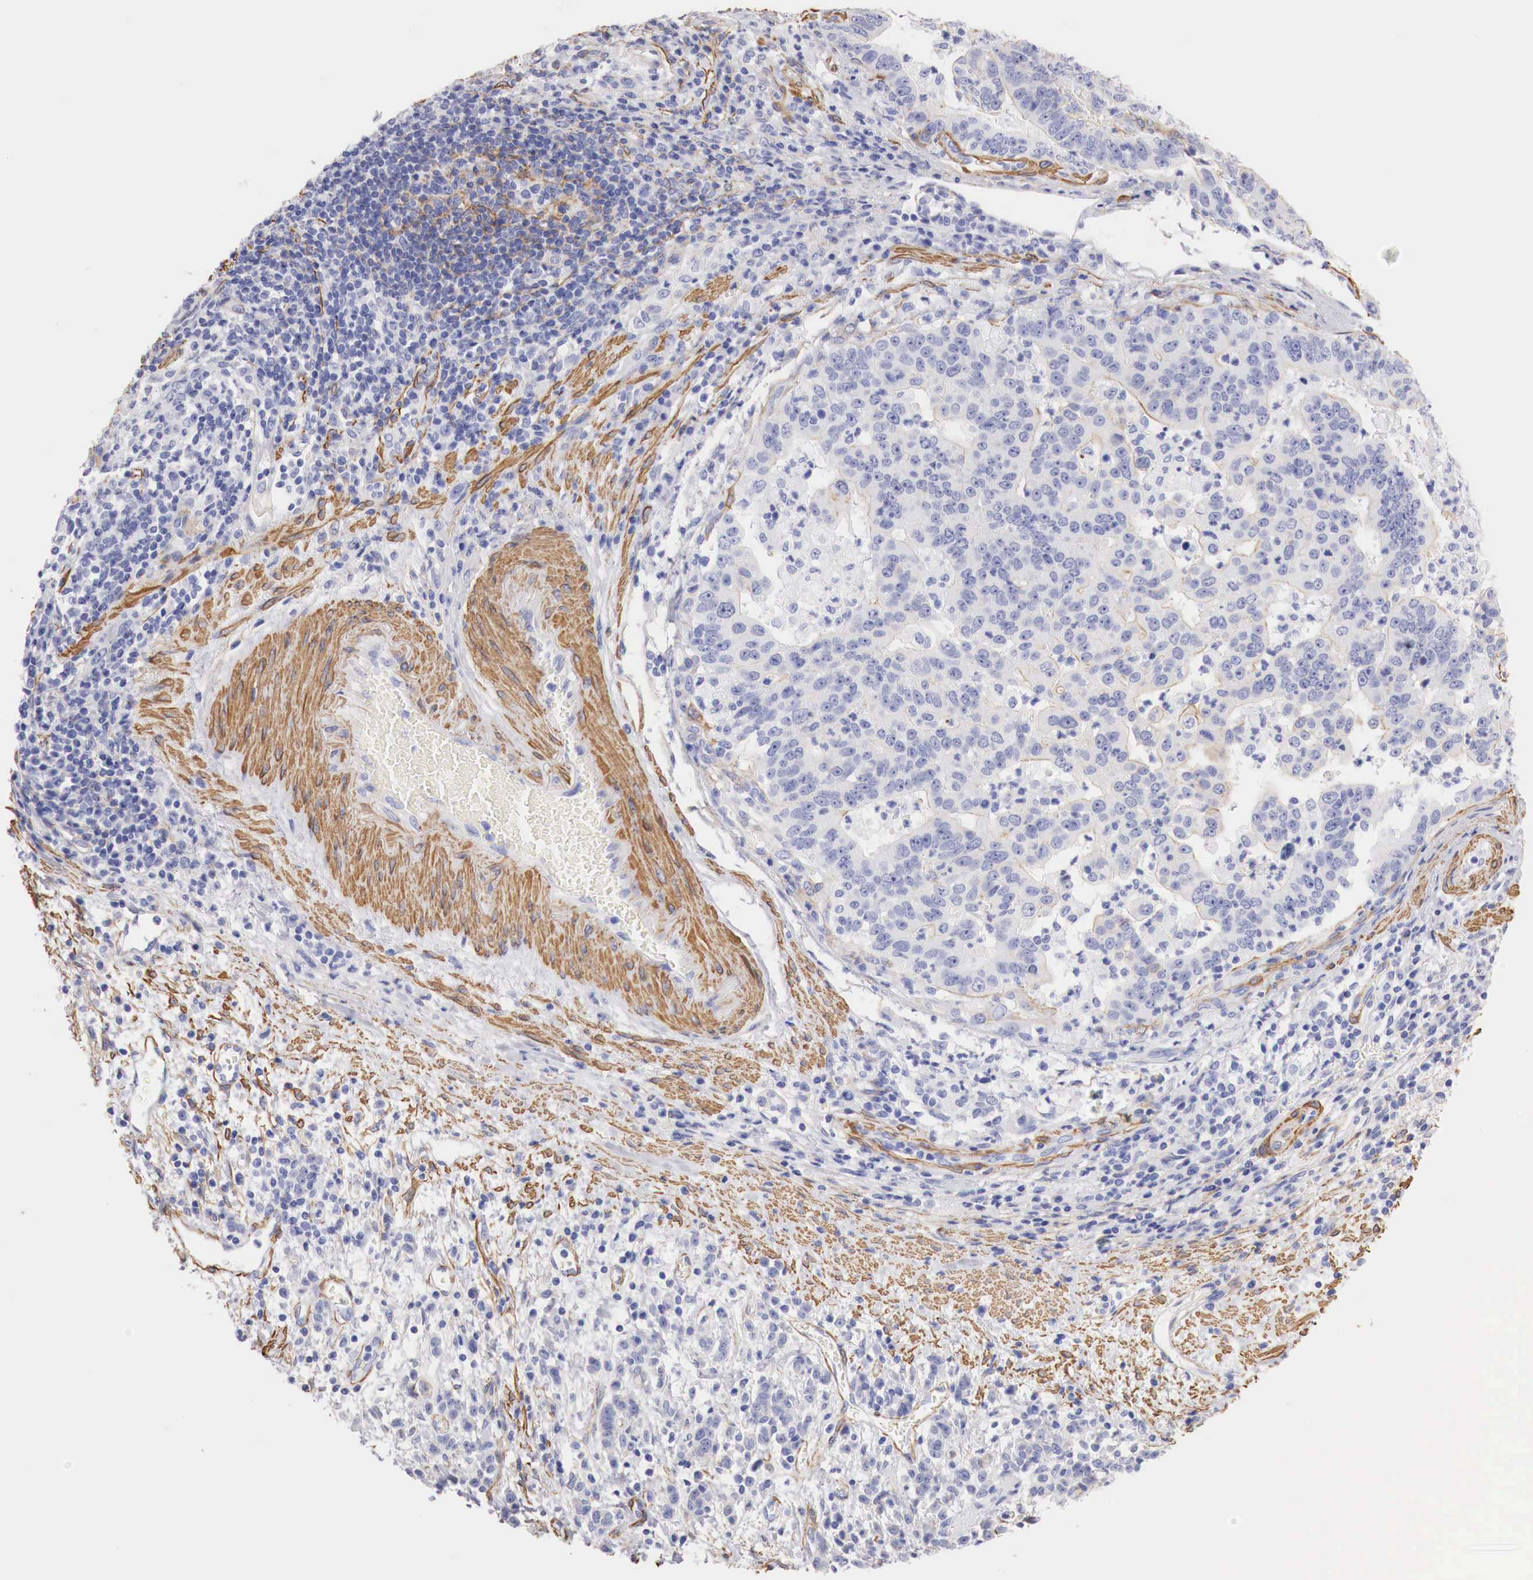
{"staining": {"intensity": "negative", "quantity": "none", "location": "none"}, "tissue": "stomach cancer", "cell_type": "Tumor cells", "image_type": "cancer", "snomed": [{"axis": "morphology", "description": "Adenocarcinoma, NOS"}, {"axis": "topography", "description": "Stomach, upper"}], "caption": "Human stomach cancer stained for a protein using immunohistochemistry (IHC) reveals no expression in tumor cells.", "gene": "TPM1", "patient": {"sex": "female", "age": 50}}